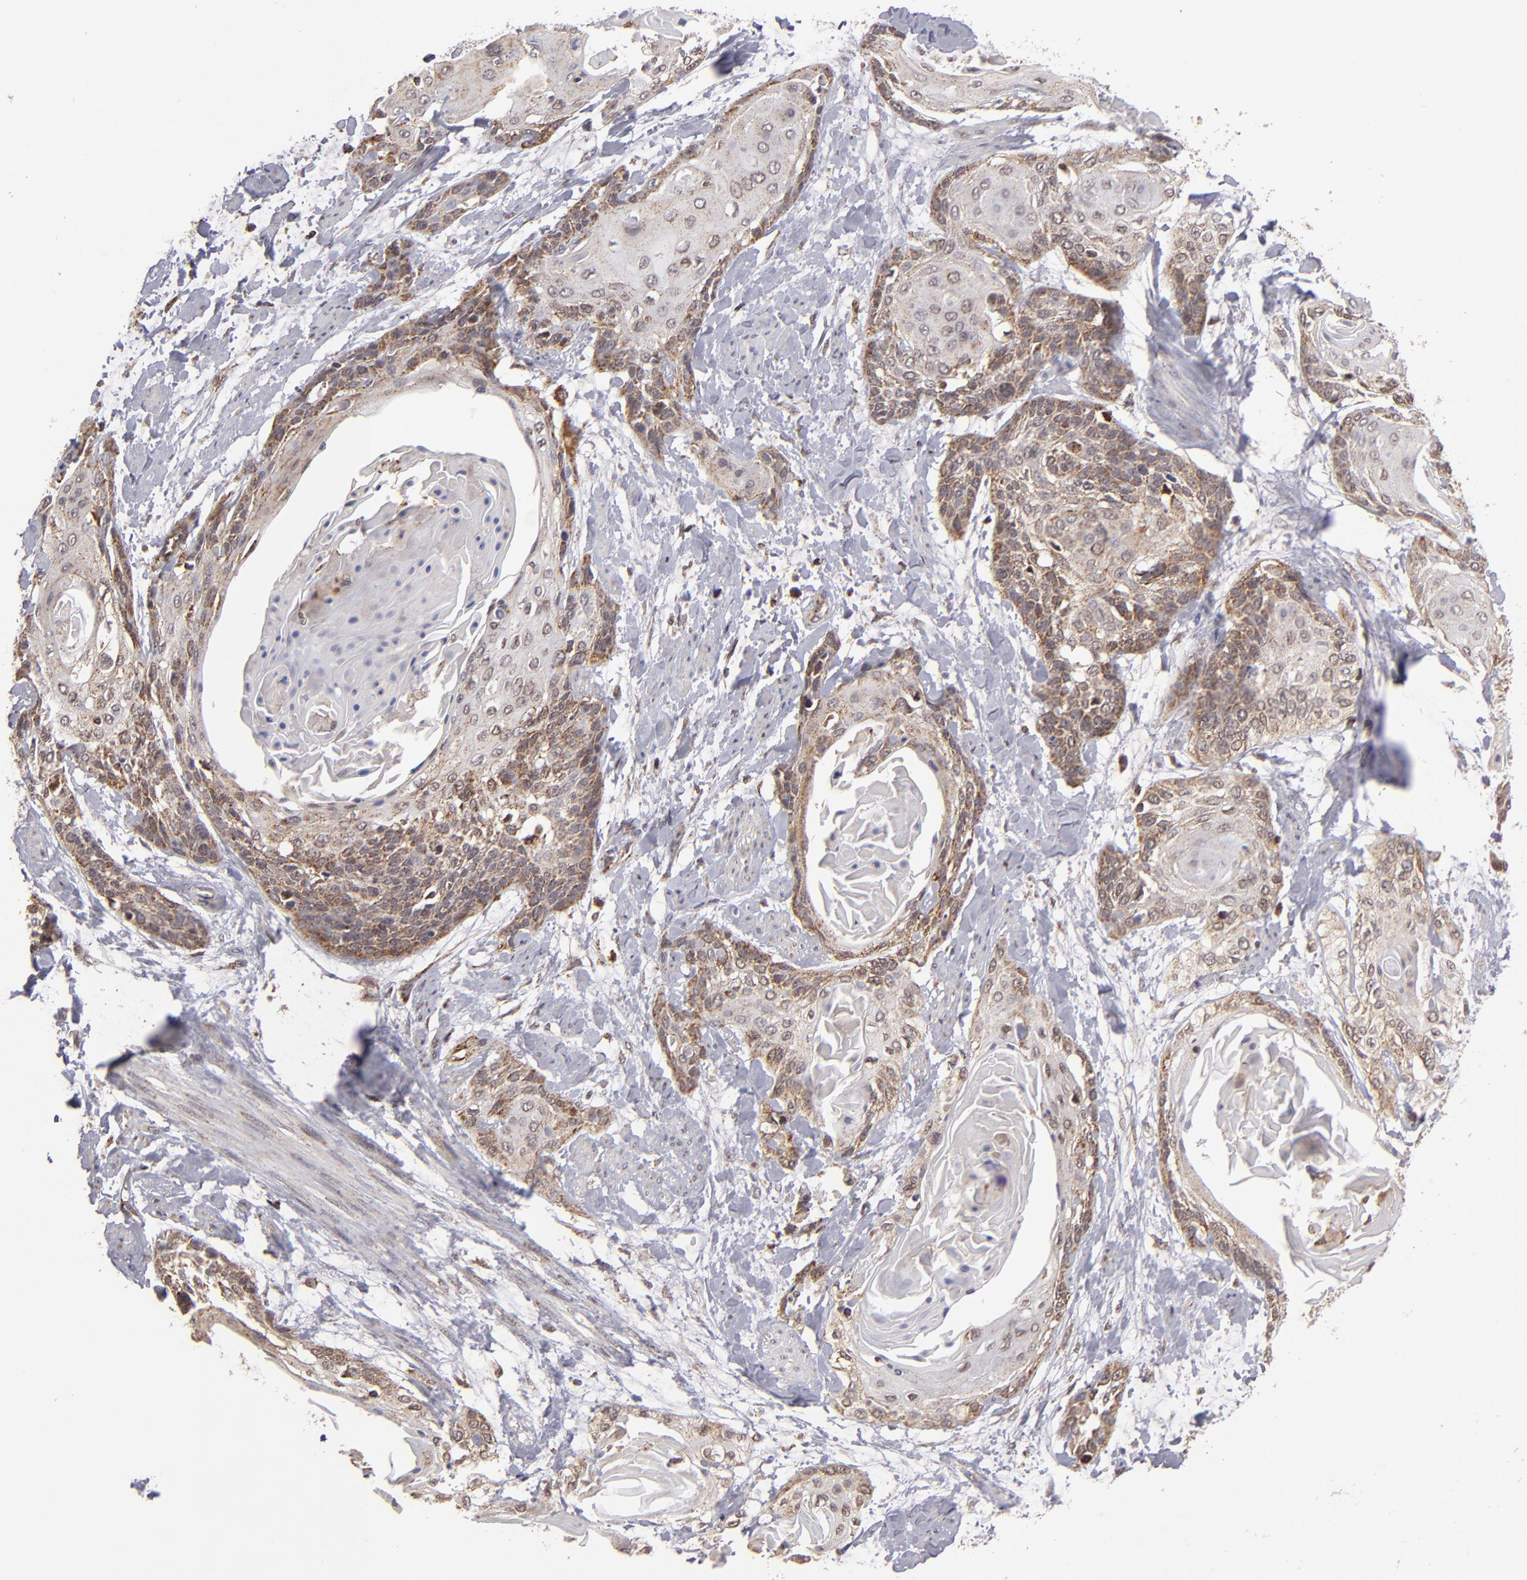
{"staining": {"intensity": "moderate", "quantity": "<25%", "location": "cytoplasmic/membranous"}, "tissue": "cervical cancer", "cell_type": "Tumor cells", "image_type": "cancer", "snomed": [{"axis": "morphology", "description": "Squamous cell carcinoma, NOS"}, {"axis": "topography", "description": "Cervix"}], "caption": "This photomicrograph shows squamous cell carcinoma (cervical) stained with immunohistochemistry (IHC) to label a protein in brown. The cytoplasmic/membranous of tumor cells show moderate positivity for the protein. Nuclei are counter-stained blue.", "gene": "SLC15A1", "patient": {"sex": "female", "age": 57}}